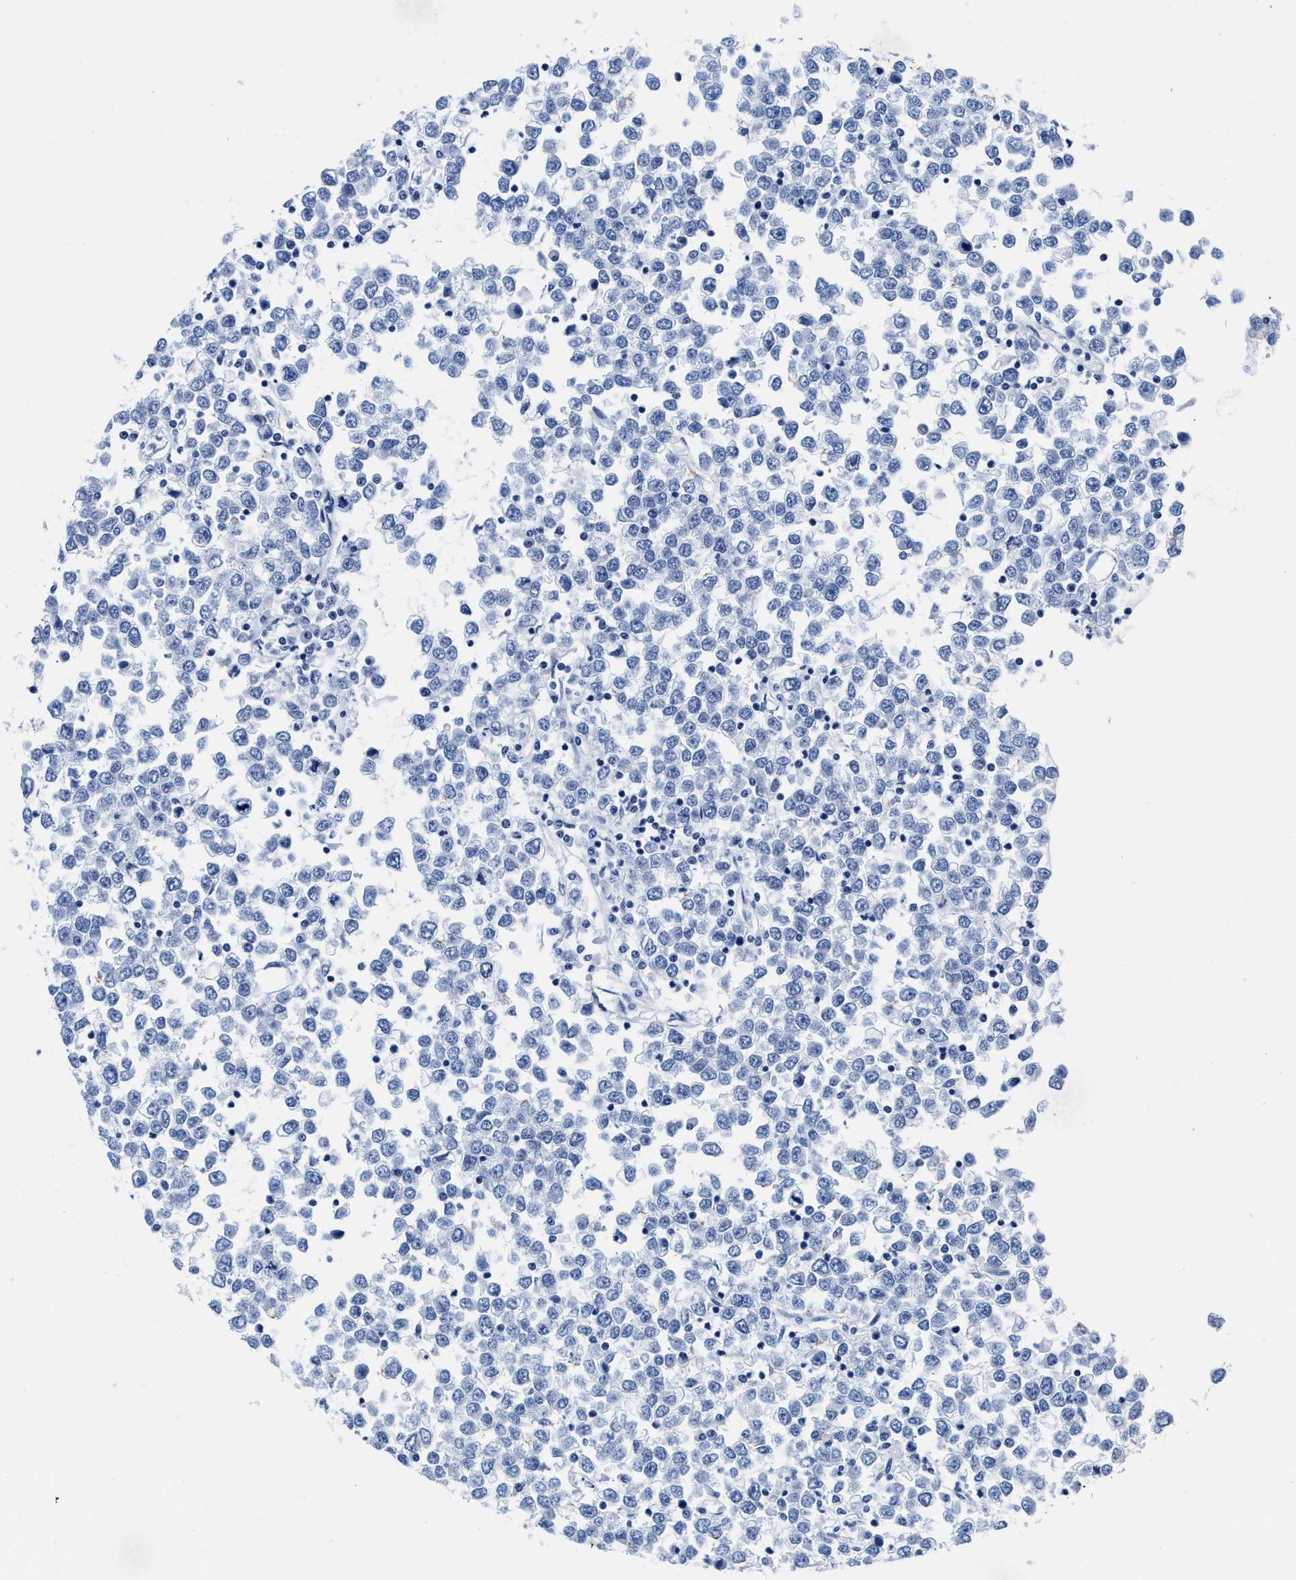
{"staining": {"intensity": "negative", "quantity": "none", "location": "none"}, "tissue": "testis cancer", "cell_type": "Tumor cells", "image_type": "cancer", "snomed": [{"axis": "morphology", "description": "Seminoma, NOS"}, {"axis": "topography", "description": "Testis"}], "caption": "Protein analysis of seminoma (testis) displays no significant positivity in tumor cells.", "gene": "HOOK1", "patient": {"sex": "male", "age": 65}}